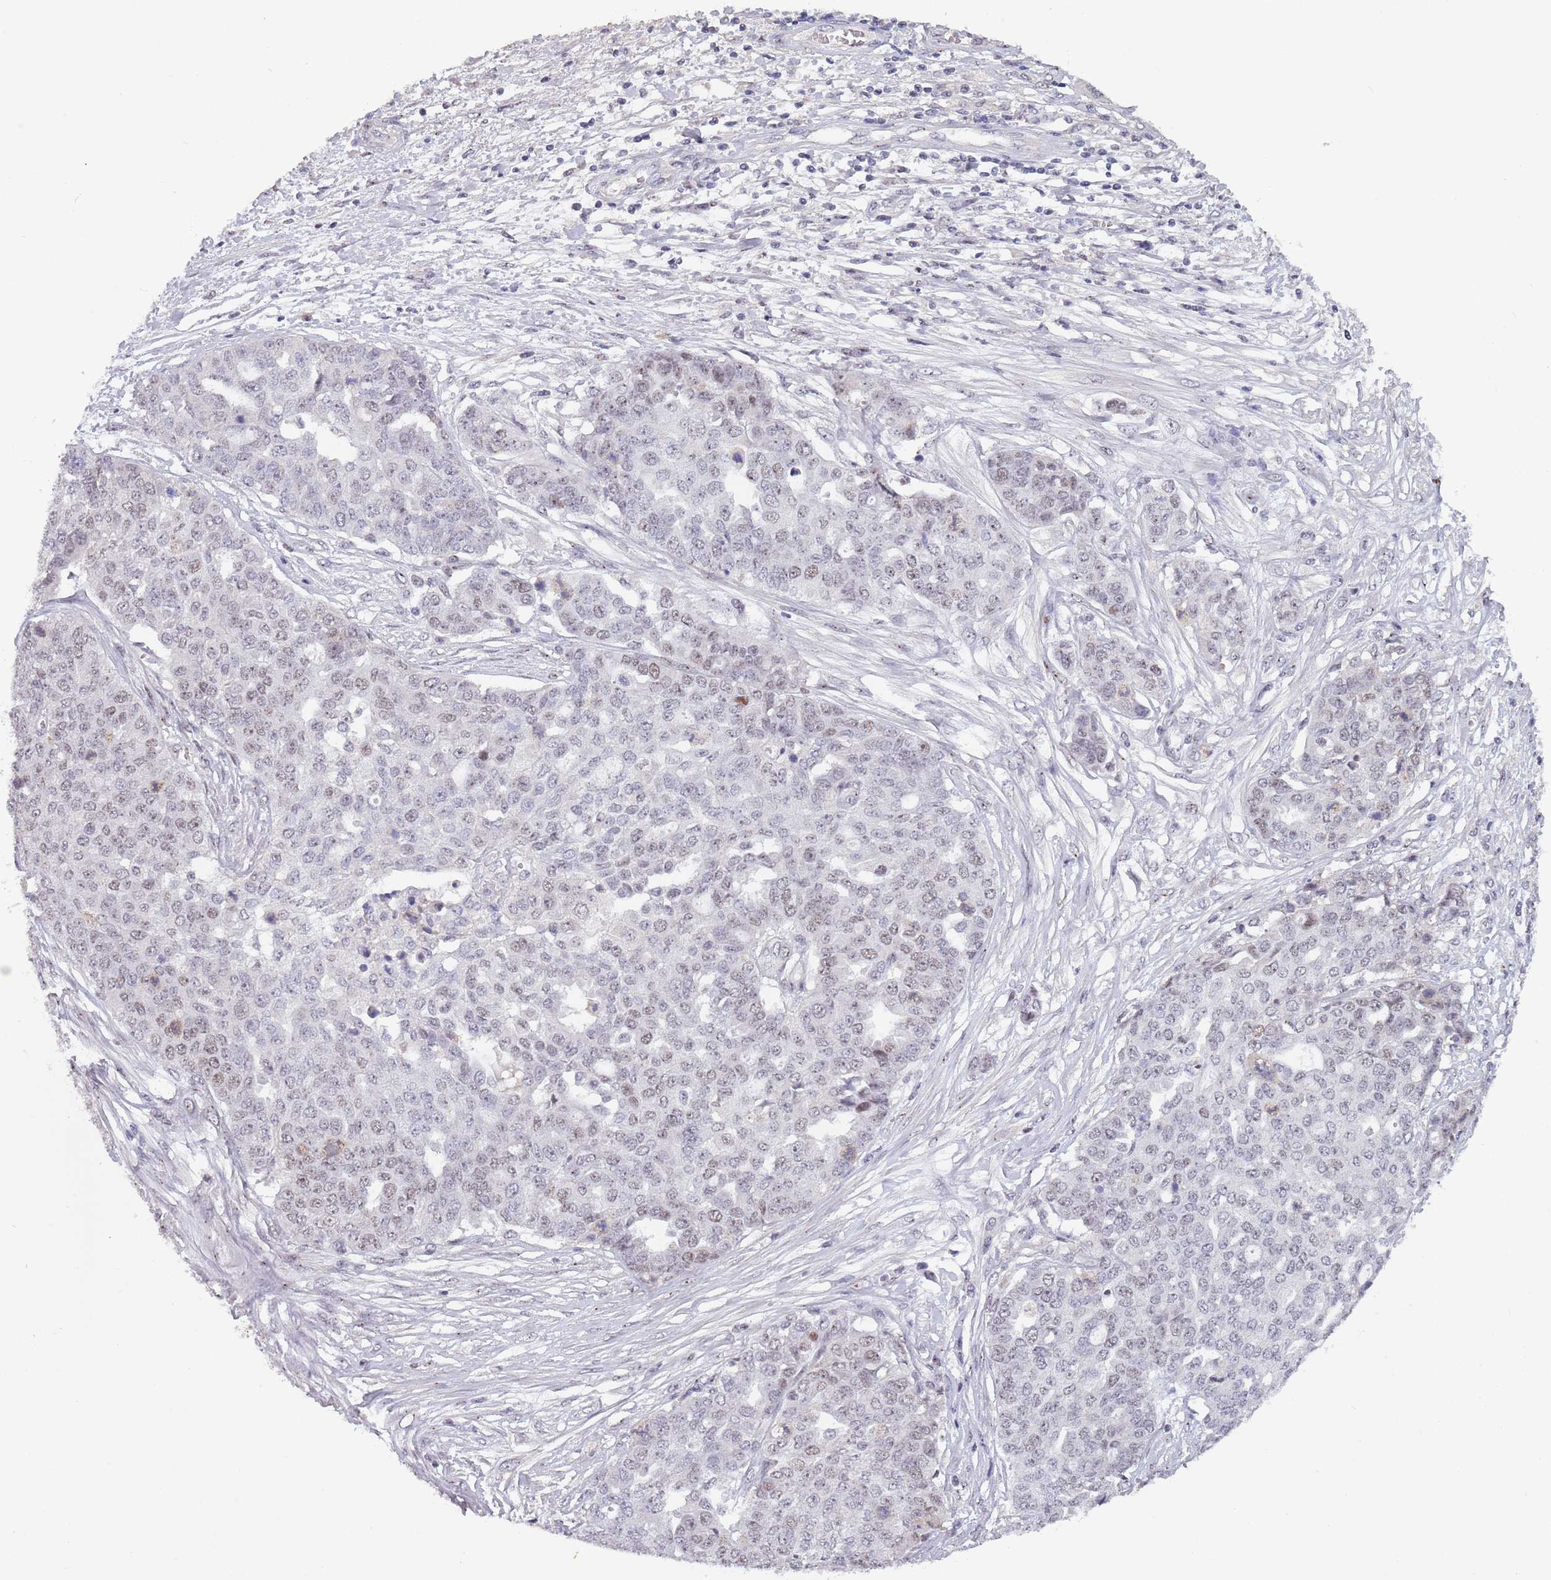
{"staining": {"intensity": "weak", "quantity": "<25%", "location": "nuclear"}, "tissue": "ovarian cancer", "cell_type": "Tumor cells", "image_type": "cancer", "snomed": [{"axis": "morphology", "description": "Cystadenocarcinoma, serous, NOS"}, {"axis": "topography", "description": "Soft tissue"}, {"axis": "topography", "description": "Ovary"}], "caption": "A high-resolution photomicrograph shows IHC staining of ovarian serous cystadenocarcinoma, which demonstrates no significant expression in tumor cells. (DAB immunohistochemistry (IHC), high magnification).", "gene": "CIZ1", "patient": {"sex": "female", "age": 57}}